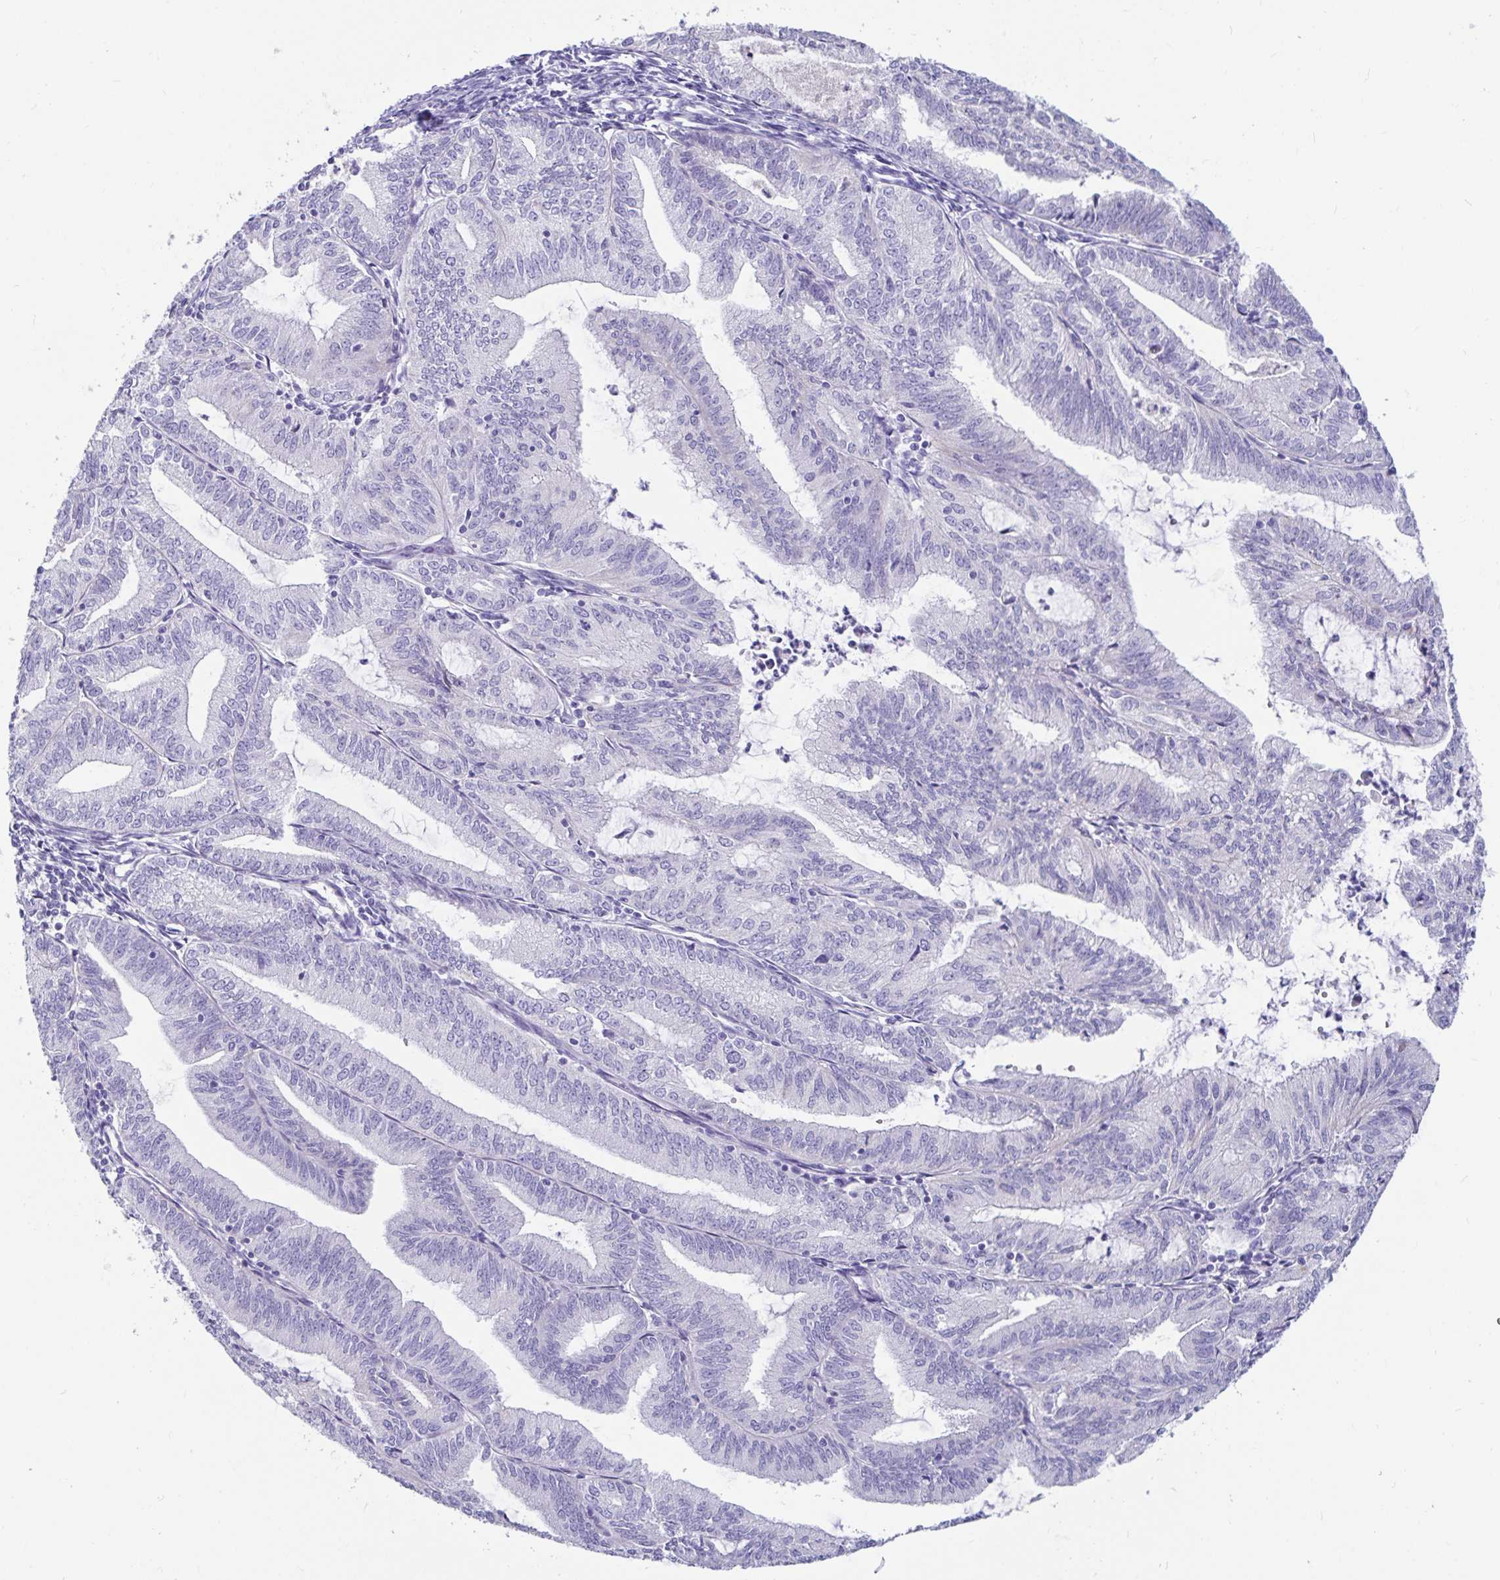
{"staining": {"intensity": "negative", "quantity": "none", "location": "none"}, "tissue": "endometrial cancer", "cell_type": "Tumor cells", "image_type": "cancer", "snomed": [{"axis": "morphology", "description": "Adenocarcinoma, NOS"}, {"axis": "topography", "description": "Endometrium"}], "caption": "Endometrial cancer (adenocarcinoma) was stained to show a protein in brown. There is no significant expression in tumor cells. The staining was performed using DAB to visualize the protein expression in brown, while the nuclei were stained in blue with hematoxylin (Magnification: 20x).", "gene": "ZPBP2", "patient": {"sex": "female", "age": 70}}